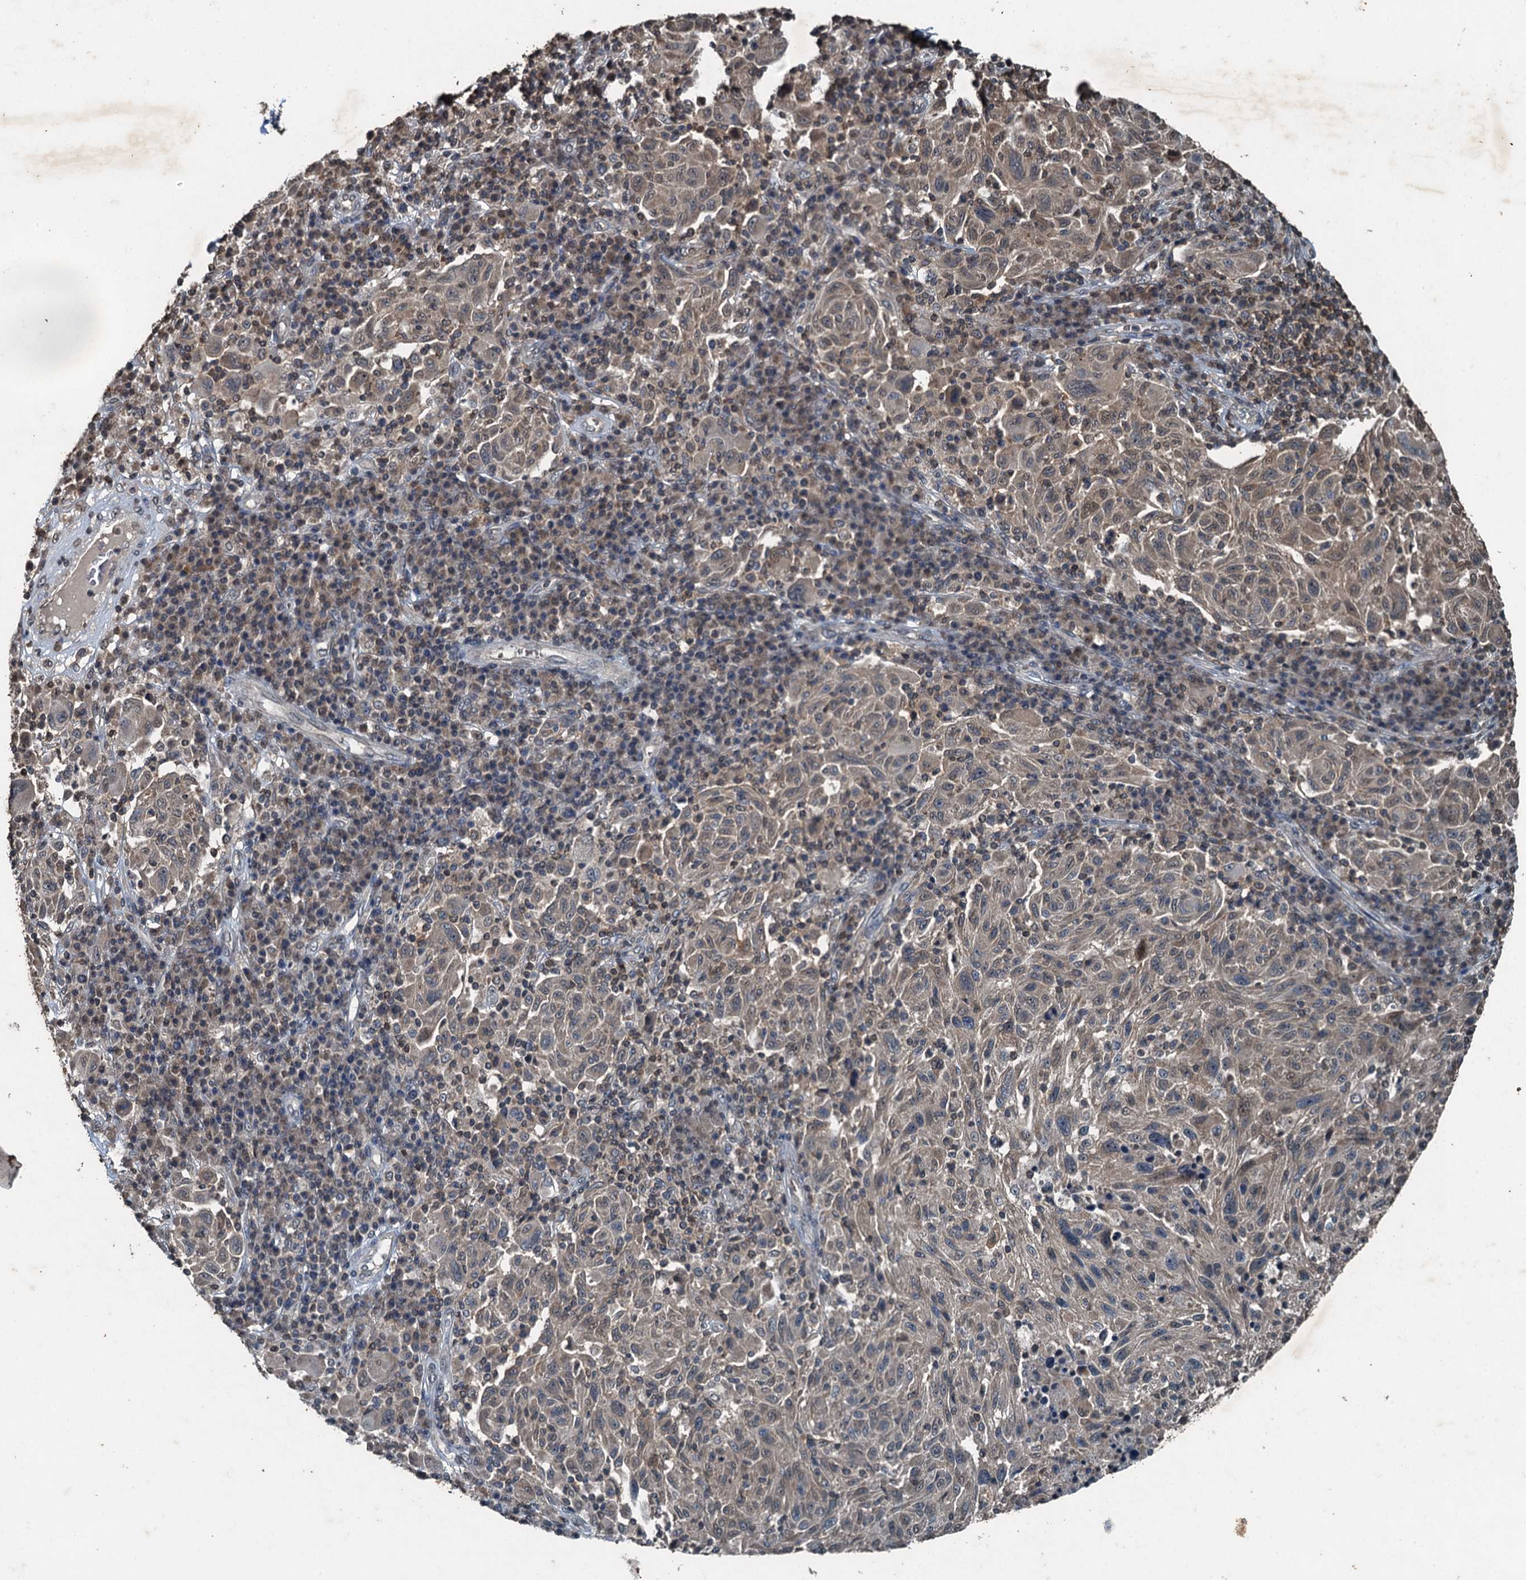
{"staining": {"intensity": "weak", "quantity": ">75%", "location": "cytoplasmic/membranous"}, "tissue": "melanoma", "cell_type": "Tumor cells", "image_type": "cancer", "snomed": [{"axis": "morphology", "description": "Malignant melanoma, NOS"}, {"axis": "topography", "description": "Skin"}], "caption": "Malignant melanoma stained with DAB (3,3'-diaminobenzidine) immunohistochemistry (IHC) reveals low levels of weak cytoplasmic/membranous expression in about >75% of tumor cells.", "gene": "TCTN1", "patient": {"sex": "male", "age": 53}}